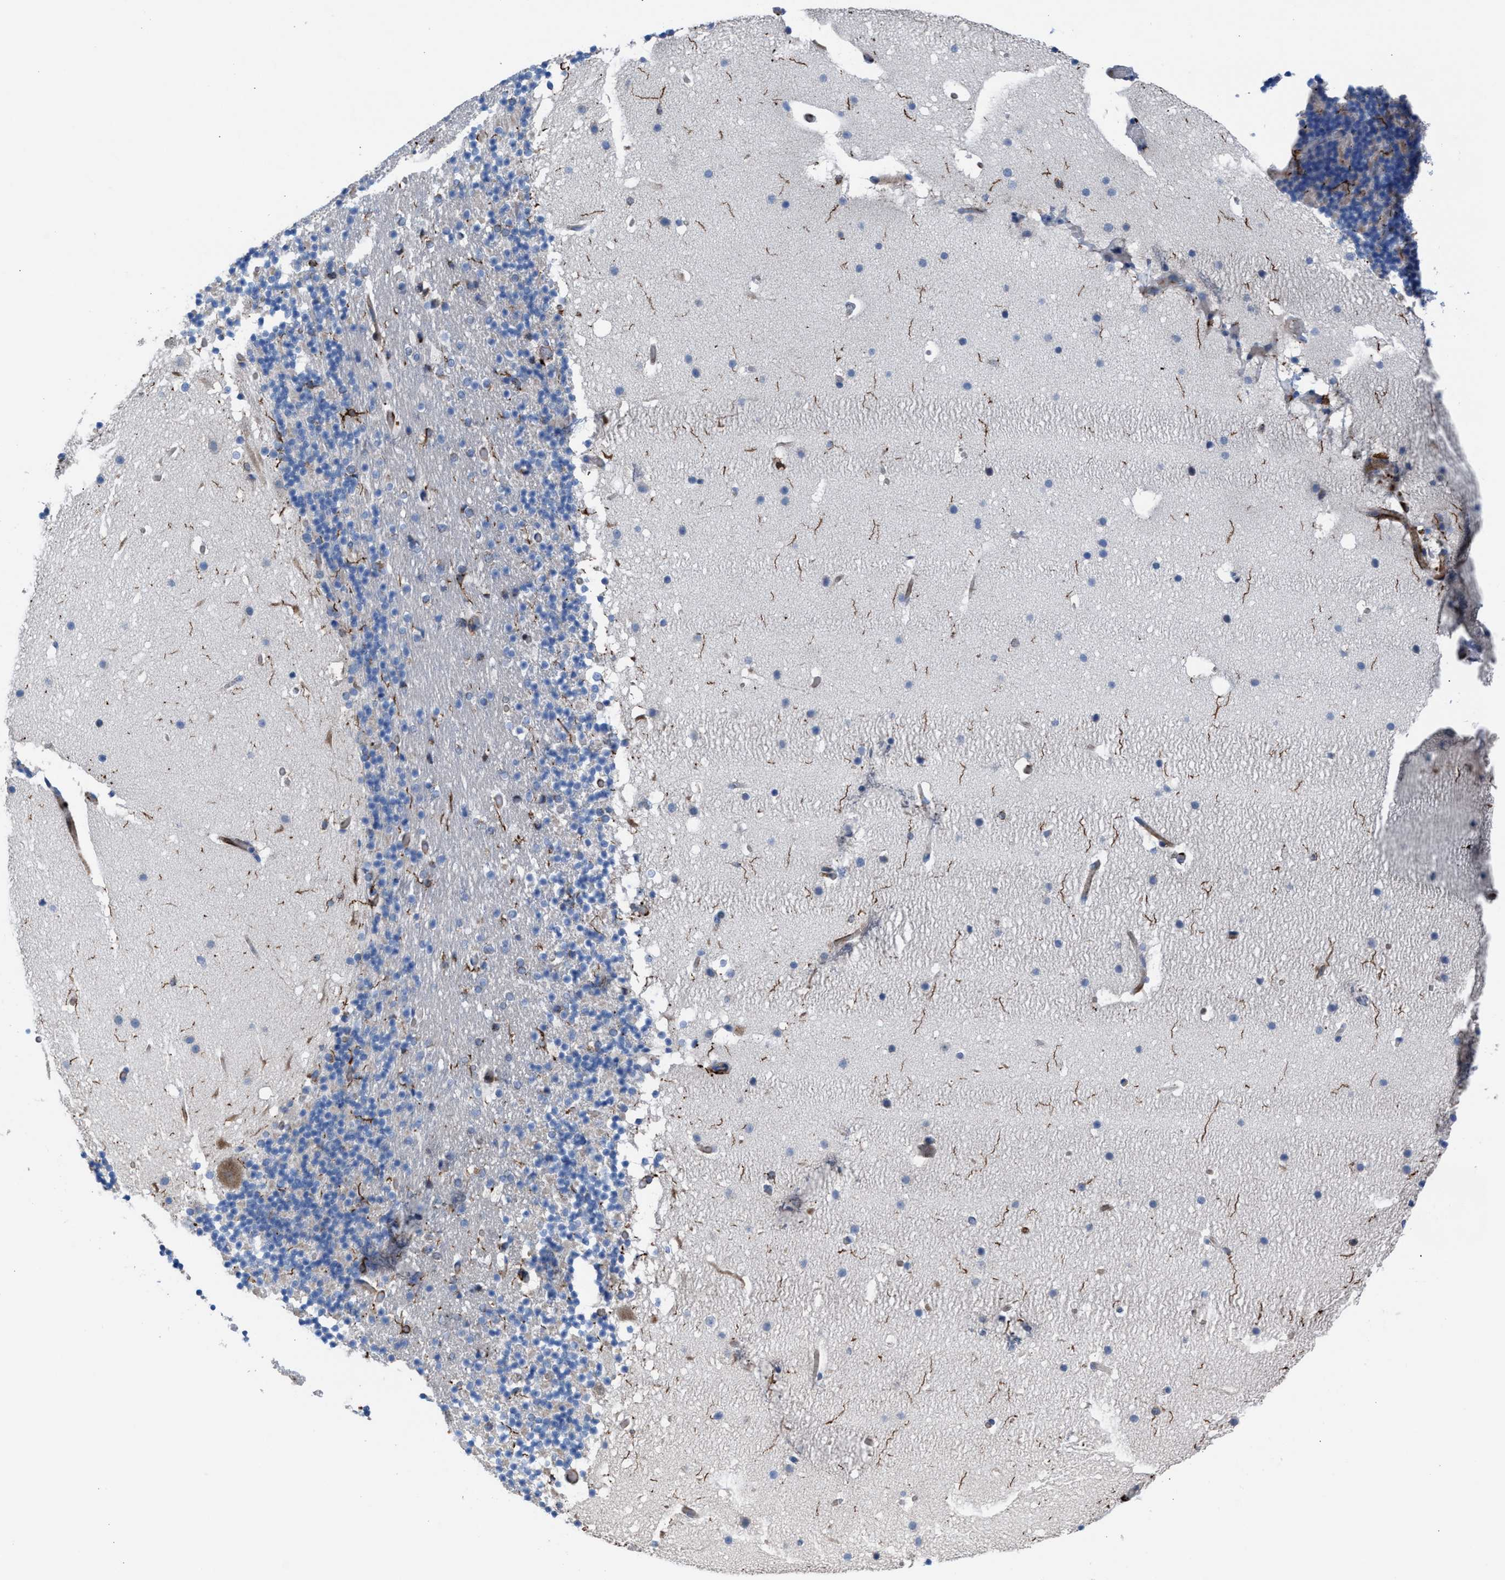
{"staining": {"intensity": "negative", "quantity": "none", "location": "none"}, "tissue": "cerebellum", "cell_type": "Cells in granular layer", "image_type": "normal", "snomed": [{"axis": "morphology", "description": "Normal tissue, NOS"}, {"axis": "topography", "description": "Cerebellum"}], "caption": "Immunohistochemistry micrograph of benign cerebellum: cerebellum stained with DAB (3,3'-diaminobenzidine) demonstrates no significant protein expression in cells in granular layer.", "gene": "SLC47A1", "patient": {"sex": "male", "age": 57}}